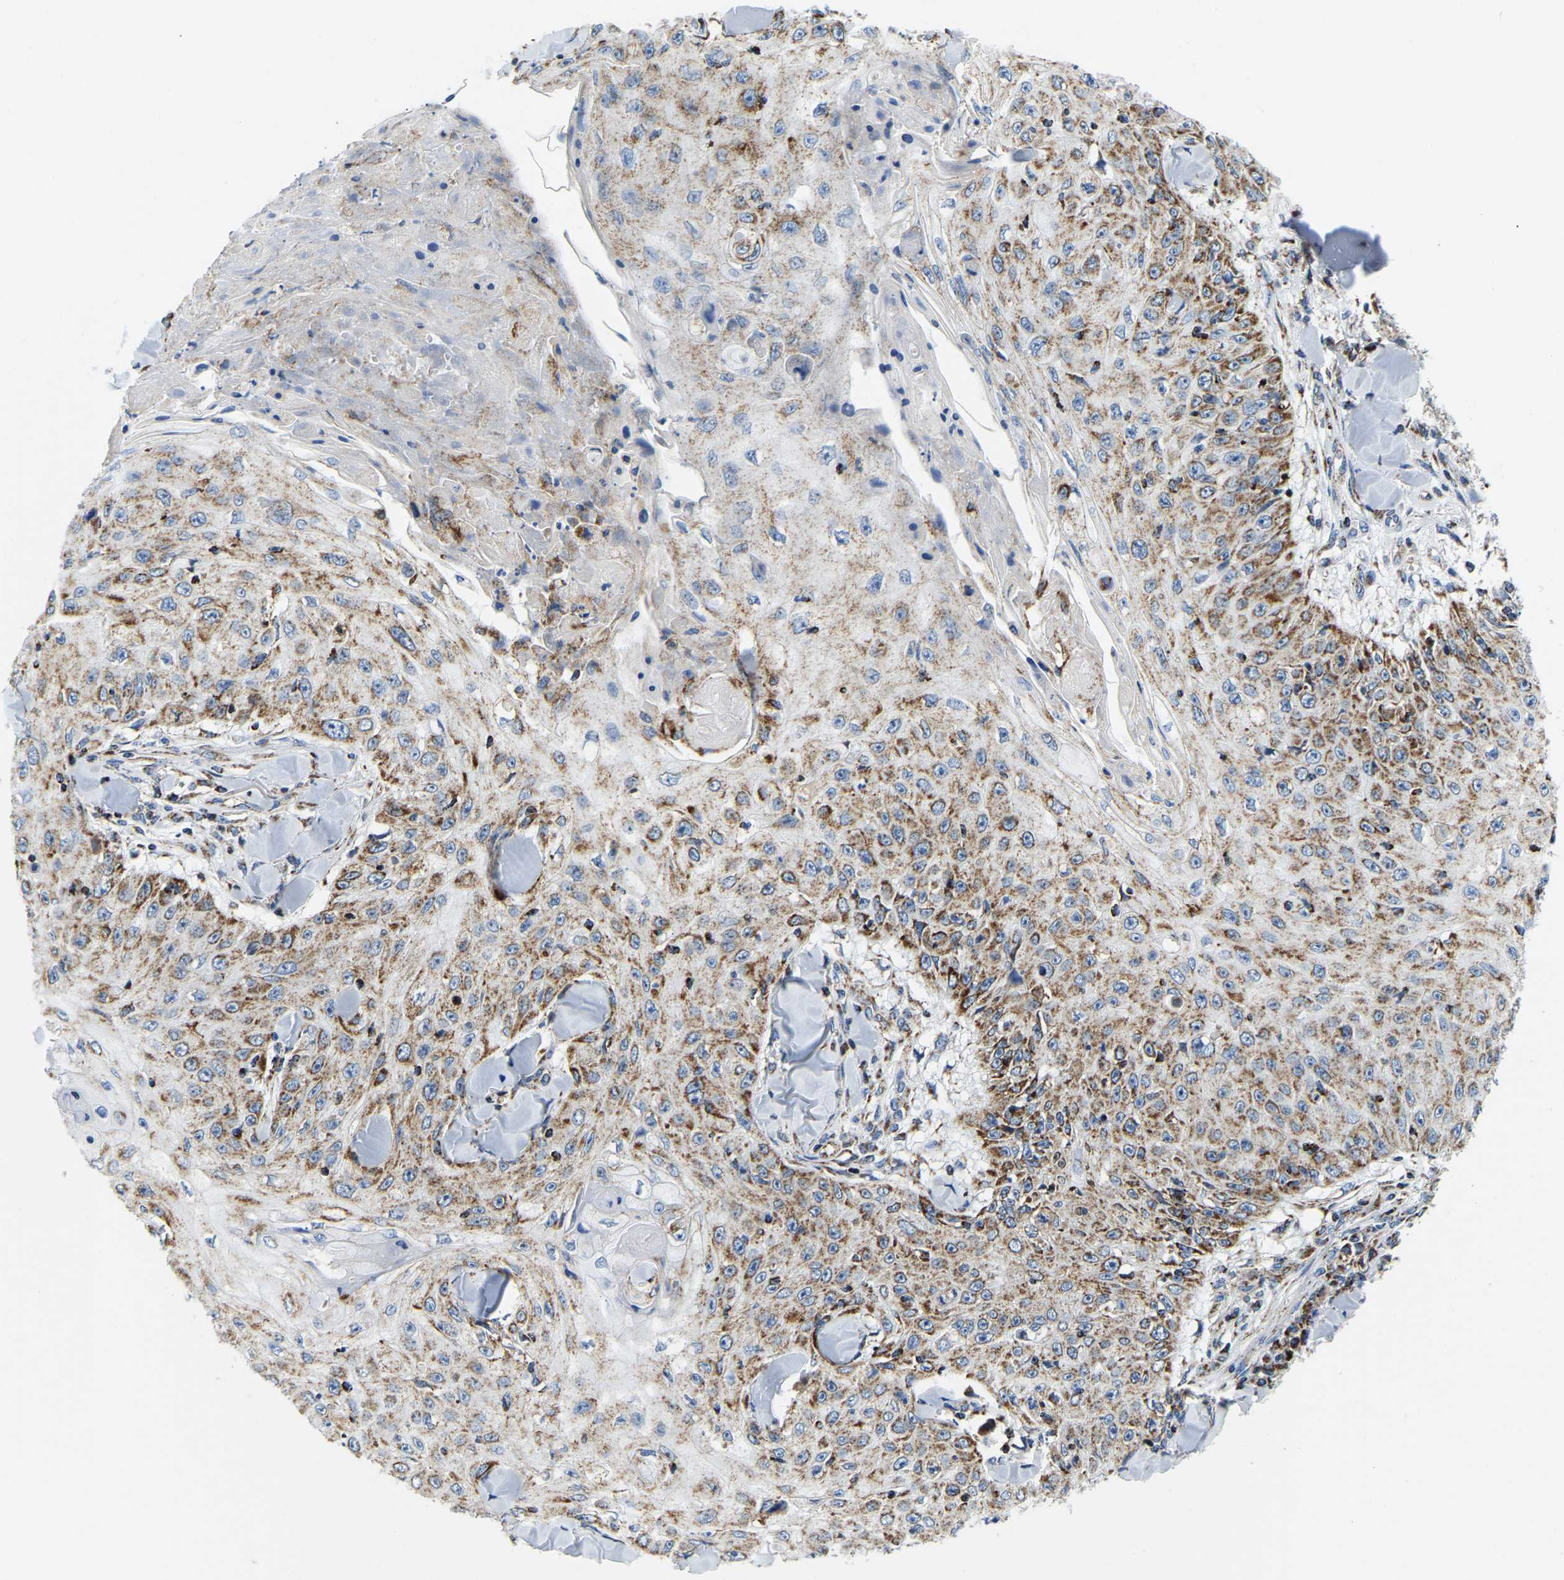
{"staining": {"intensity": "moderate", "quantity": ">75%", "location": "cytoplasmic/membranous"}, "tissue": "skin cancer", "cell_type": "Tumor cells", "image_type": "cancer", "snomed": [{"axis": "morphology", "description": "Squamous cell carcinoma, NOS"}, {"axis": "topography", "description": "Skin"}], "caption": "This is a photomicrograph of immunohistochemistry (IHC) staining of squamous cell carcinoma (skin), which shows moderate expression in the cytoplasmic/membranous of tumor cells.", "gene": "SFXN1", "patient": {"sex": "male", "age": 86}}